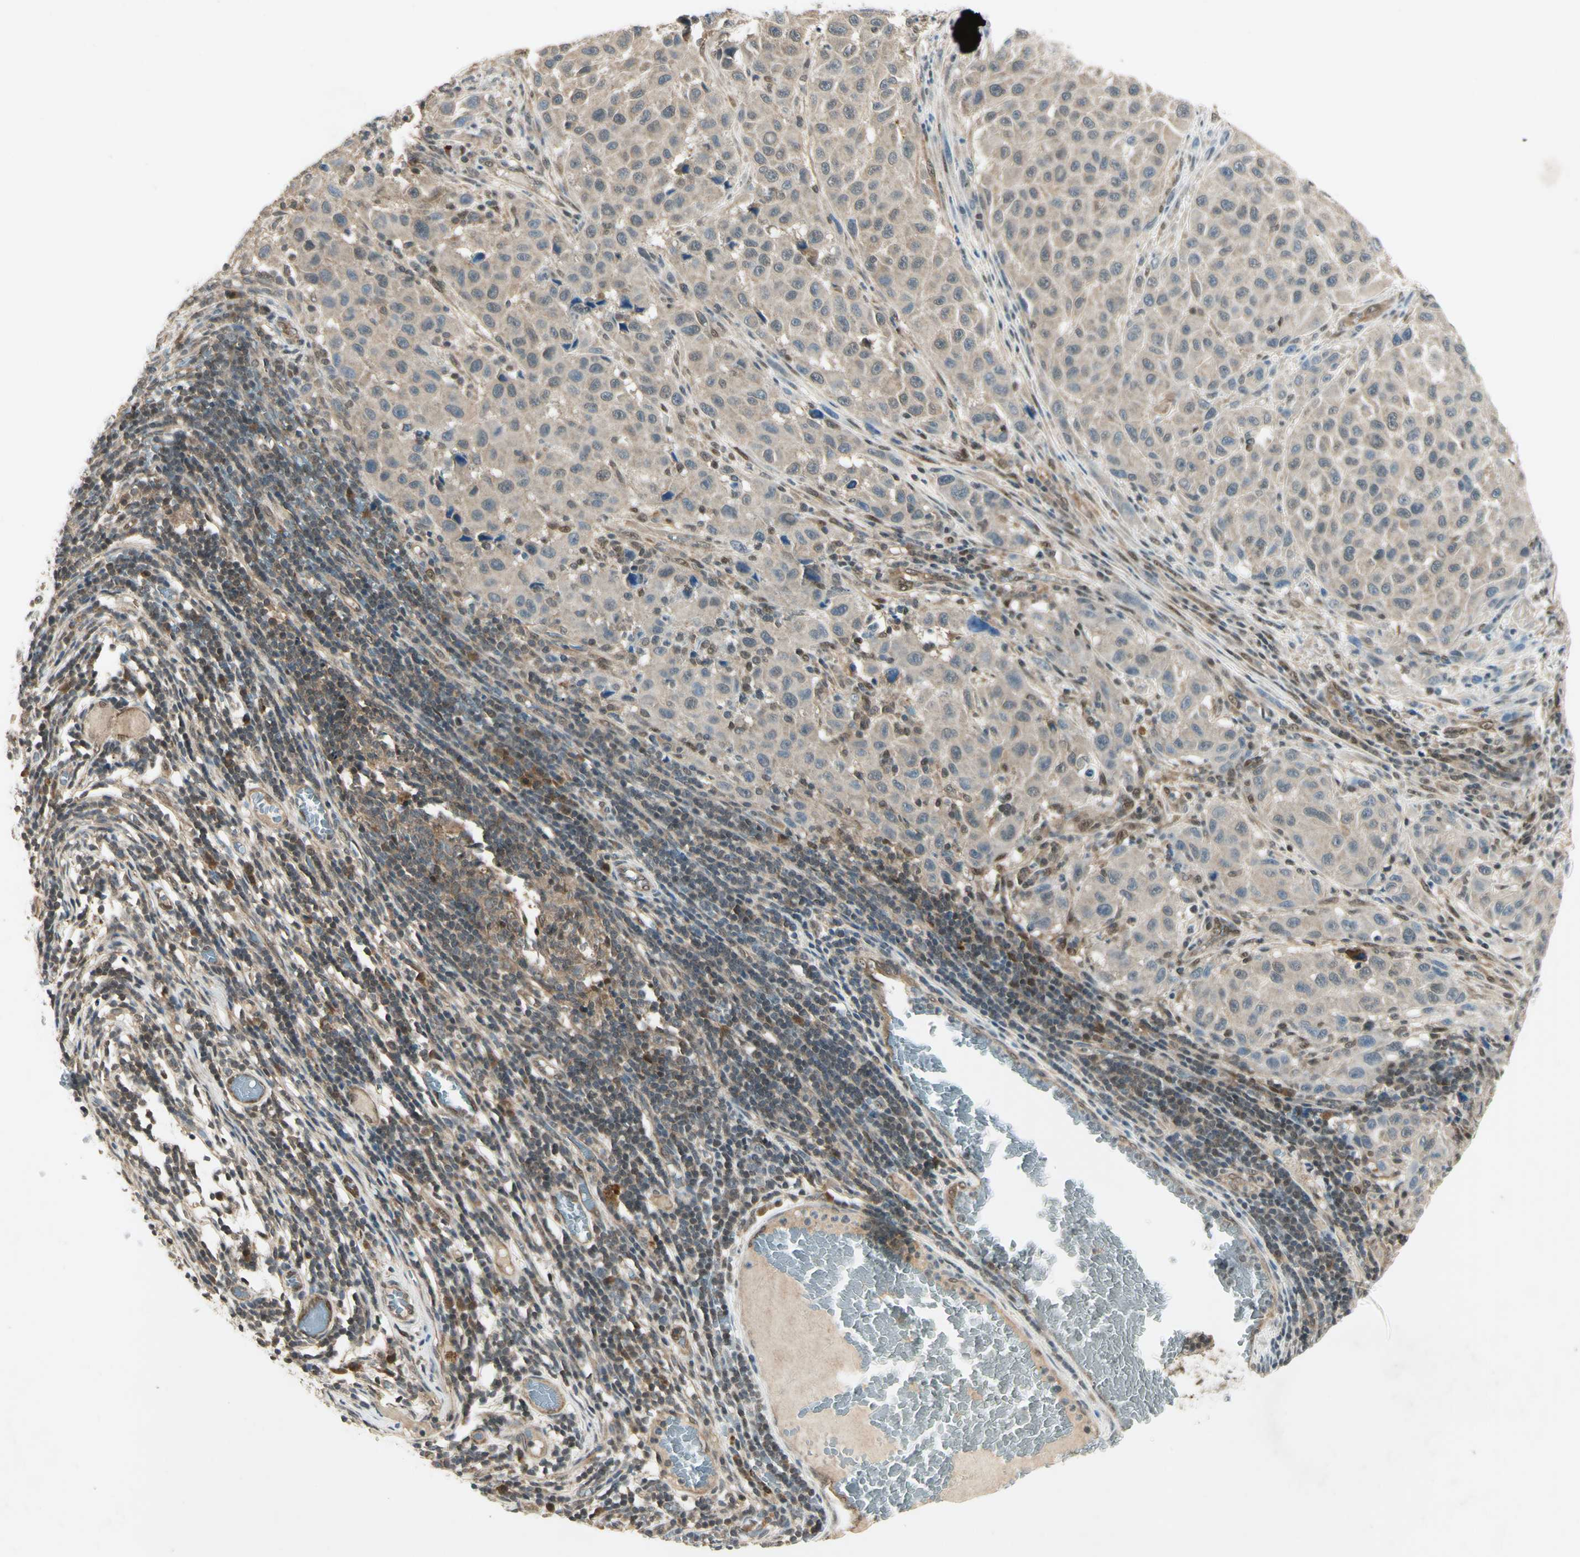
{"staining": {"intensity": "weak", "quantity": ">75%", "location": "cytoplasmic/membranous"}, "tissue": "melanoma", "cell_type": "Tumor cells", "image_type": "cancer", "snomed": [{"axis": "morphology", "description": "Malignant melanoma, Metastatic site"}, {"axis": "topography", "description": "Lymph node"}], "caption": "Brown immunohistochemical staining in malignant melanoma (metastatic site) displays weak cytoplasmic/membranous staining in about >75% of tumor cells.", "gene": "PSMD5", "patient": {"sex": "male", "age": 61}}